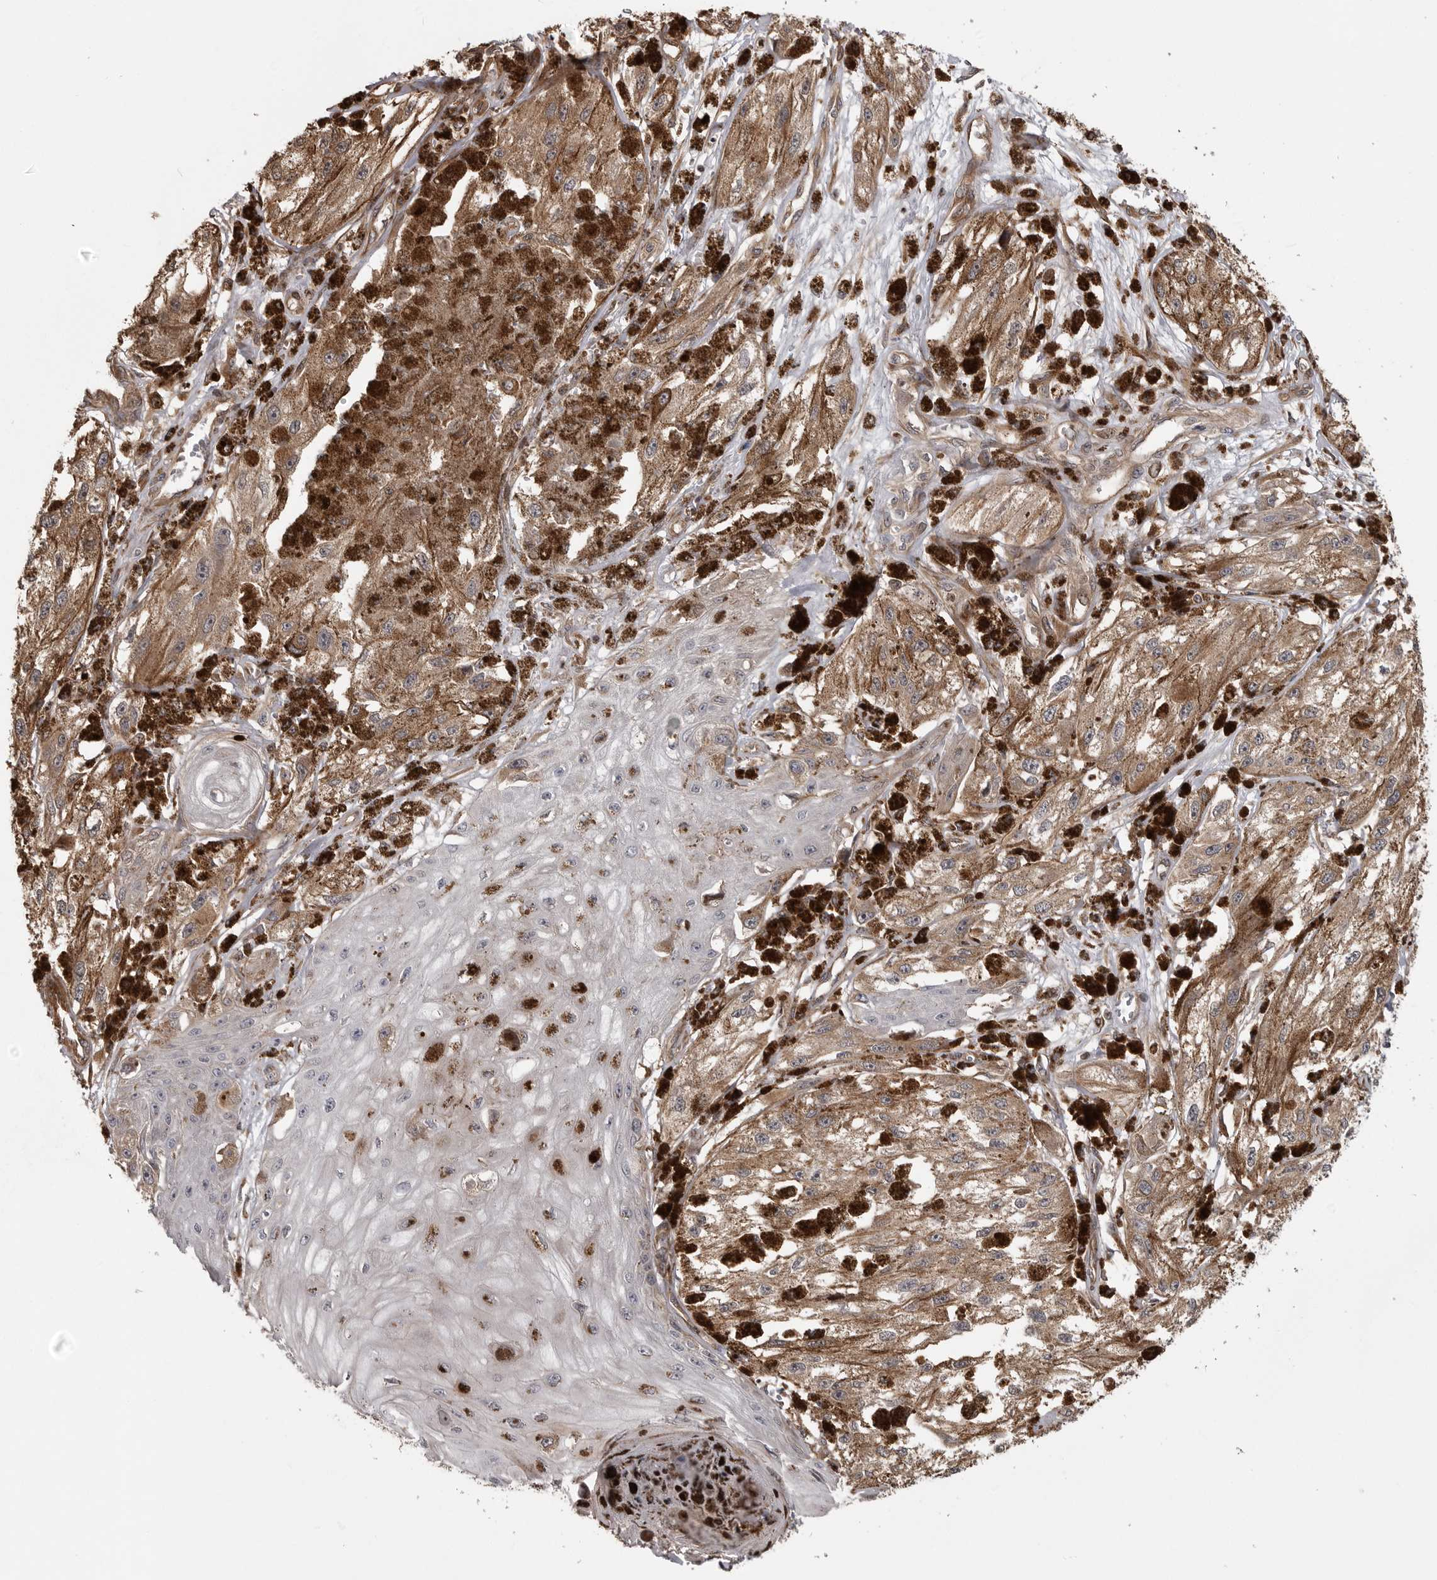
{"staining": {"intensity": "moderate", "quantity": ">75%", "location": "cytoplasmic/membranous"}, "tissue": "melanoma", "cell_type": "Tumor cells", "image_type": "cancer", "snomed": [{"axis": "morphology", "description": "Malignant melanoma, NOS"}, {"axis": "topography", "description": "Skin"}], "caption": "The immunohistochemical stain labels moderate cytoplasmic/membranous positivity in tumor cells of melanoma tissue.", "gene": "ZNRF1", "patient": {"sex": "male", "age": 88}}